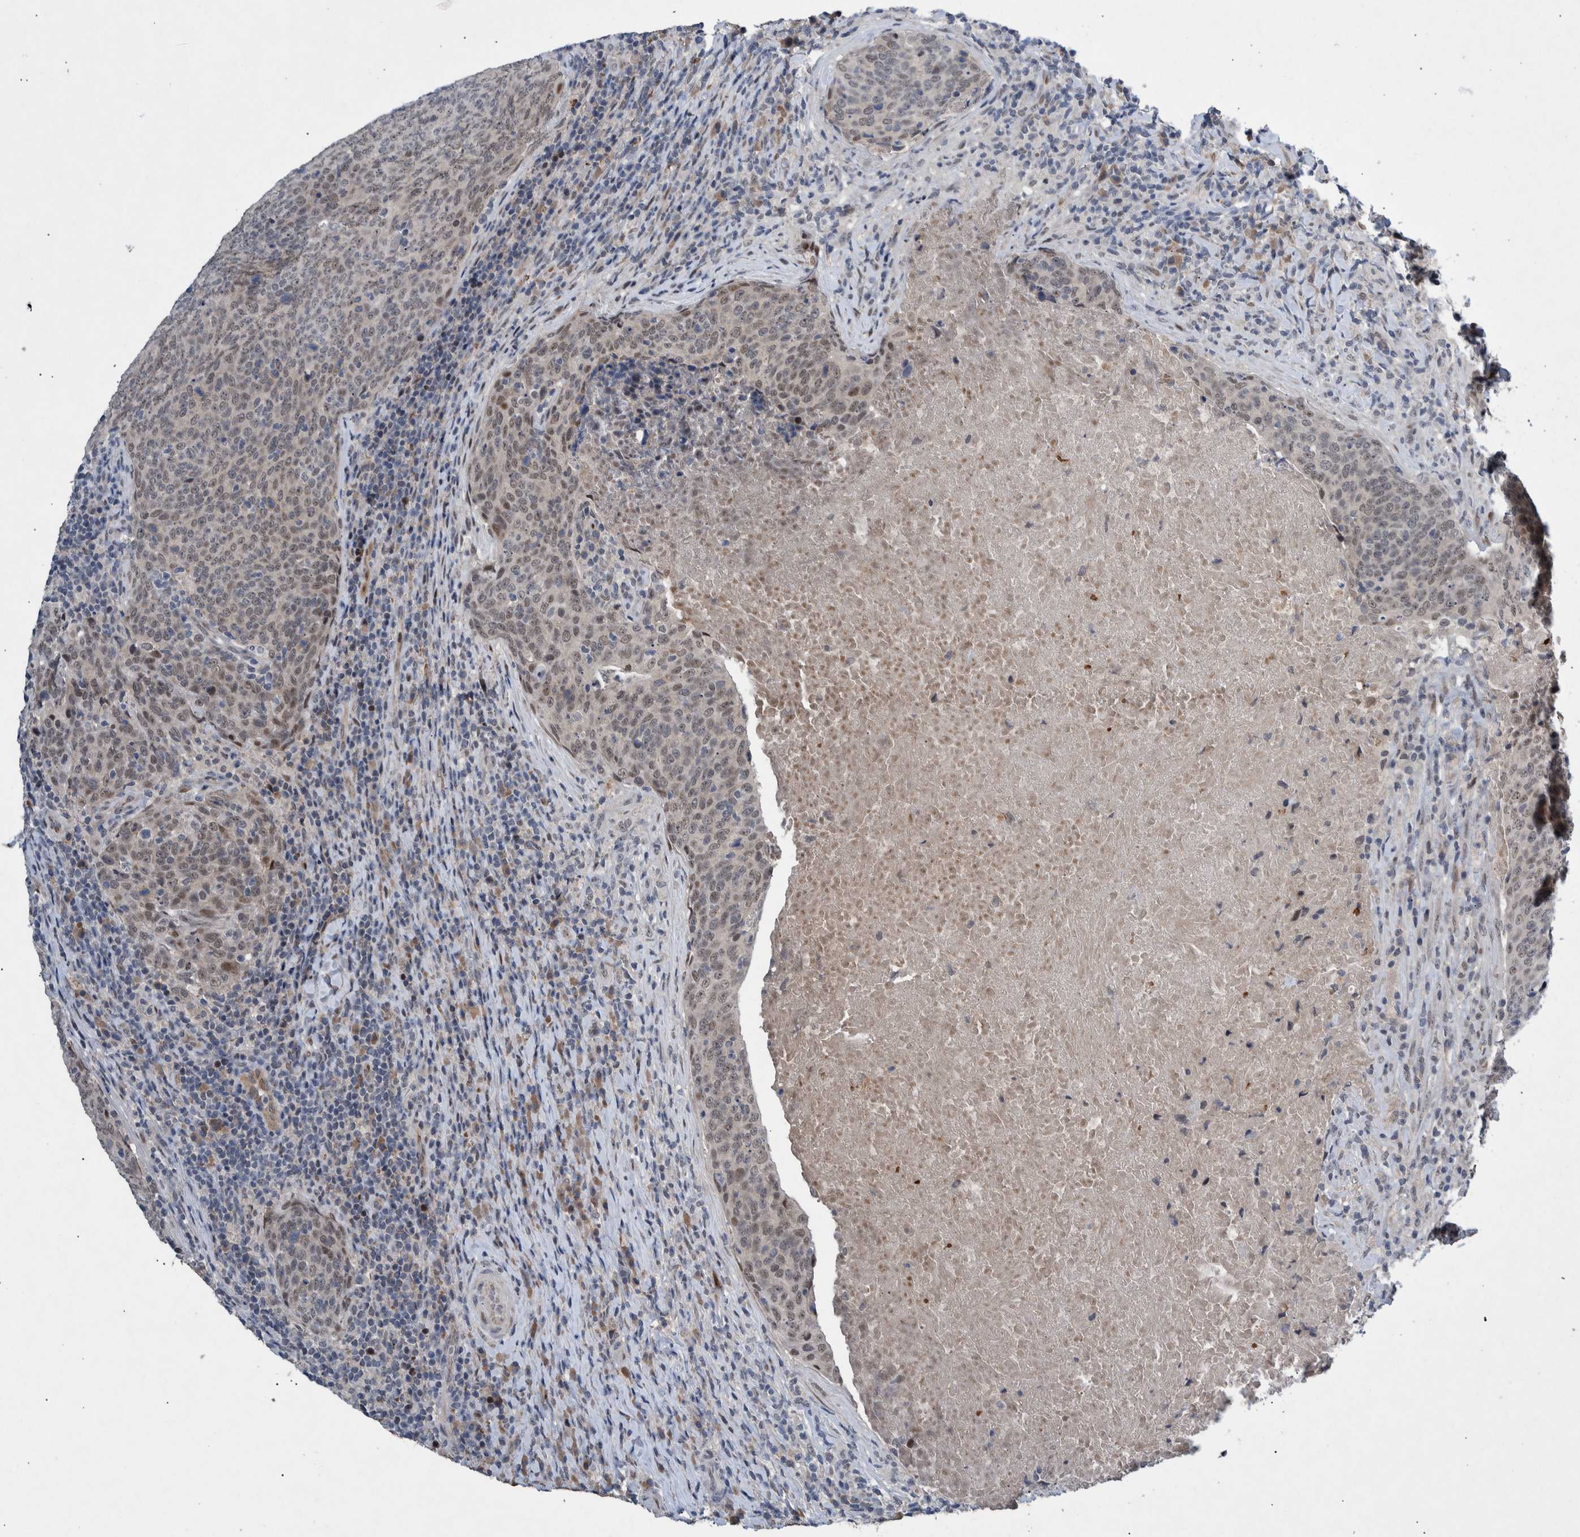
{"staining": {"intensity": "weak", "quantity": ">75%", "location": "nuclear"}, "tissue": "head and neck cancer", "cell_type": "Tumor cells", "image_type": "cancer", "snomed": [{"axis": "morphology", "description": "Squamous cell carcinoma, NOS"}, {"axis": "morphology", "description": "Squamous cell carcinoma, metastatic, NOS"}, {"axis": "topography", "description": "Lymph node"}, {"axis": "topography", "description": "Head-Neck"}], "caption": "Immunohistochemistry staining of squamous cell carcinoma (head and neck), which exhibits low levels of weak nuclear staining in about >75% of tumor cells indicating weak nuclear protein positivity. The staining was performed using DAB (brown) for protein detection and nuclei were counterstained in hematoxylin (blue).", "gene": "ESRP1", "patient": {"sex": "male", "age": 62}}